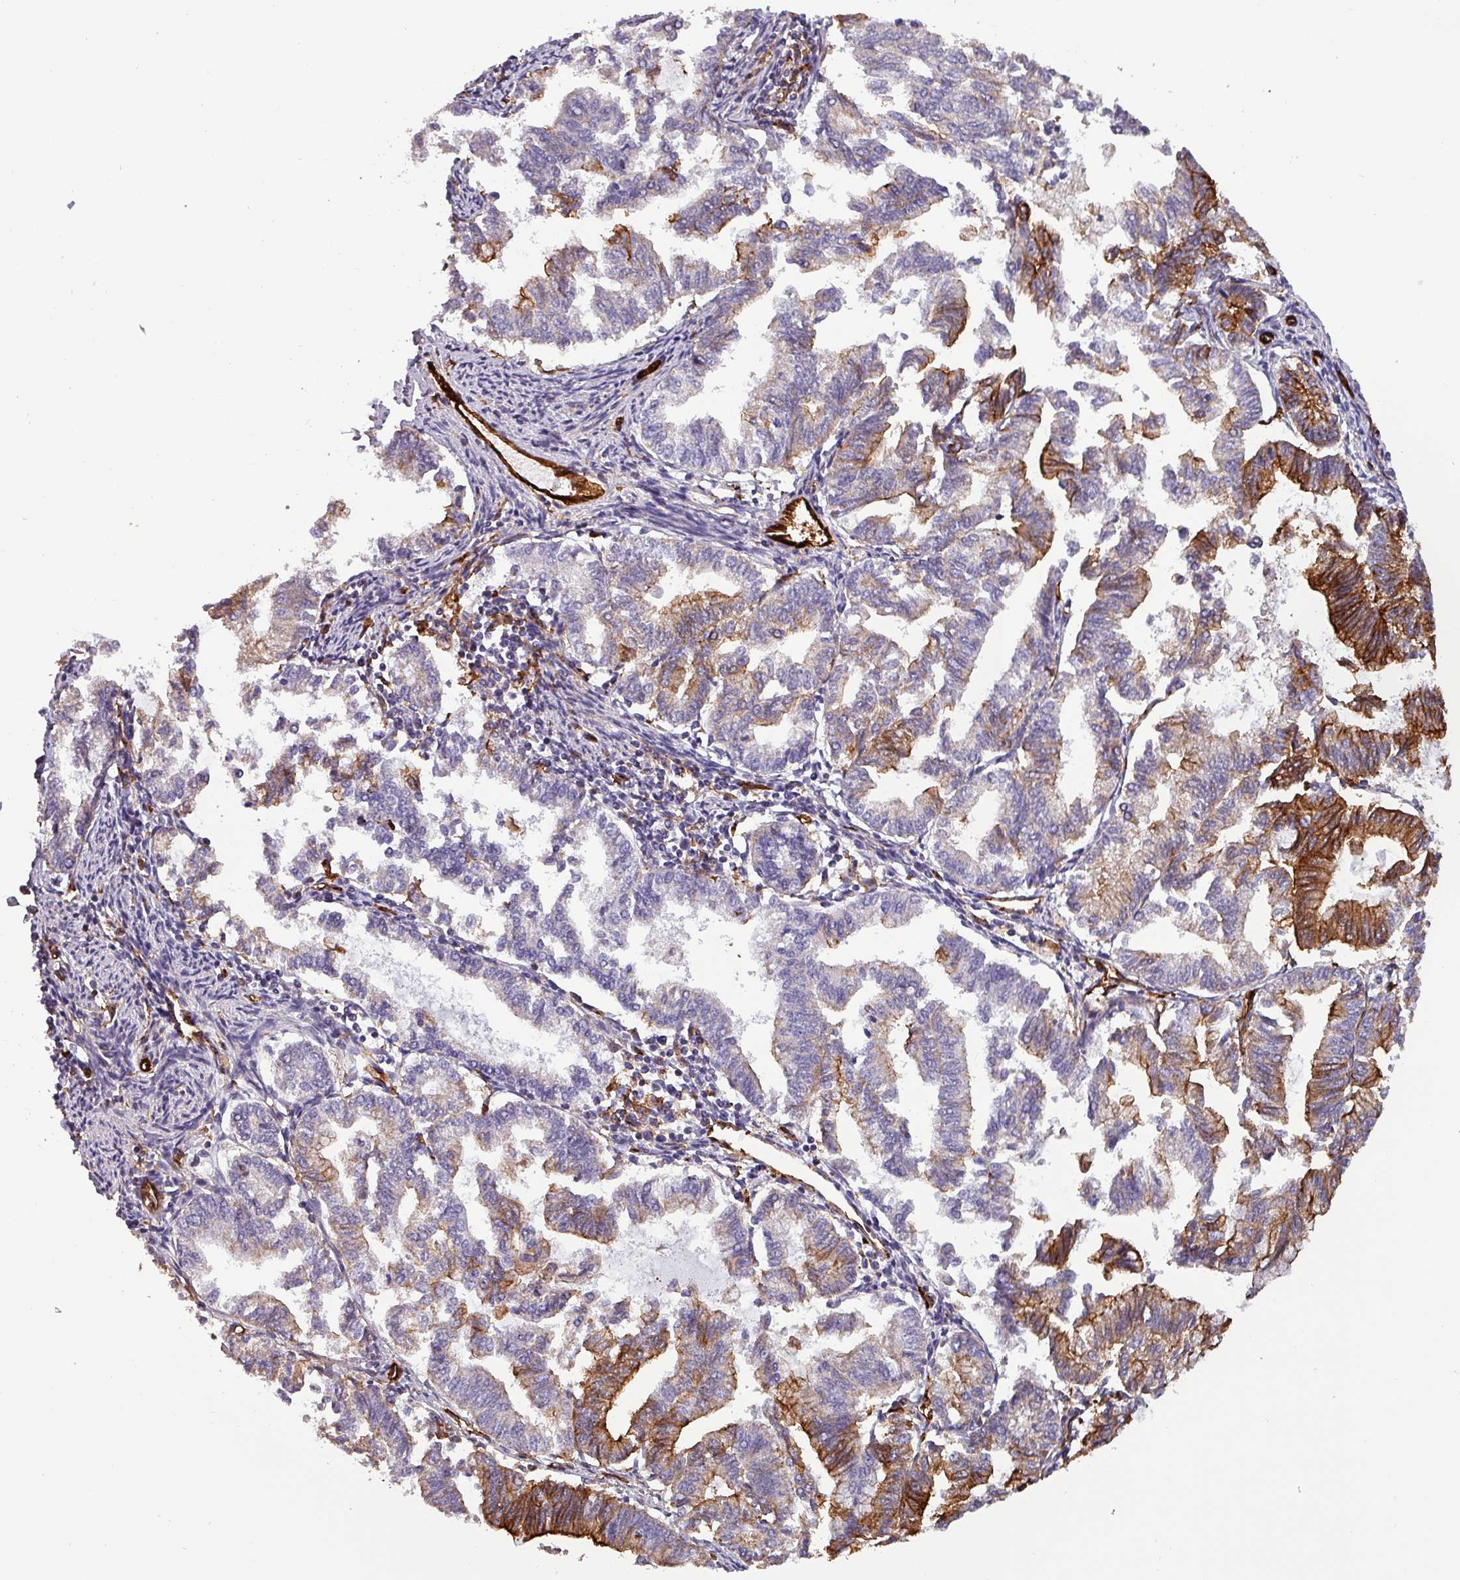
{"staining": {"intensity": "strong", "quantity": "<25%", "location": "cytoplasmic/membranous"}, "tissue": "endometrial cancer", "cell_type": "Tumor cells", "image_type": "cancer", "snomed": [{"axis": "morphology", "description": "Adenocarcinoma, NOS"}, {"axis": "topography", "description": "Endometrium"}], "caption": "This micrograph exhibits immunohistochemistry (IHC) staining of human endometrial cancer, with medium strong cytoplasmic/membranous expression in approximately <25% of tumor cells.", "gene": "SCIN", "patient": {"sex": "female", "age": 79}}